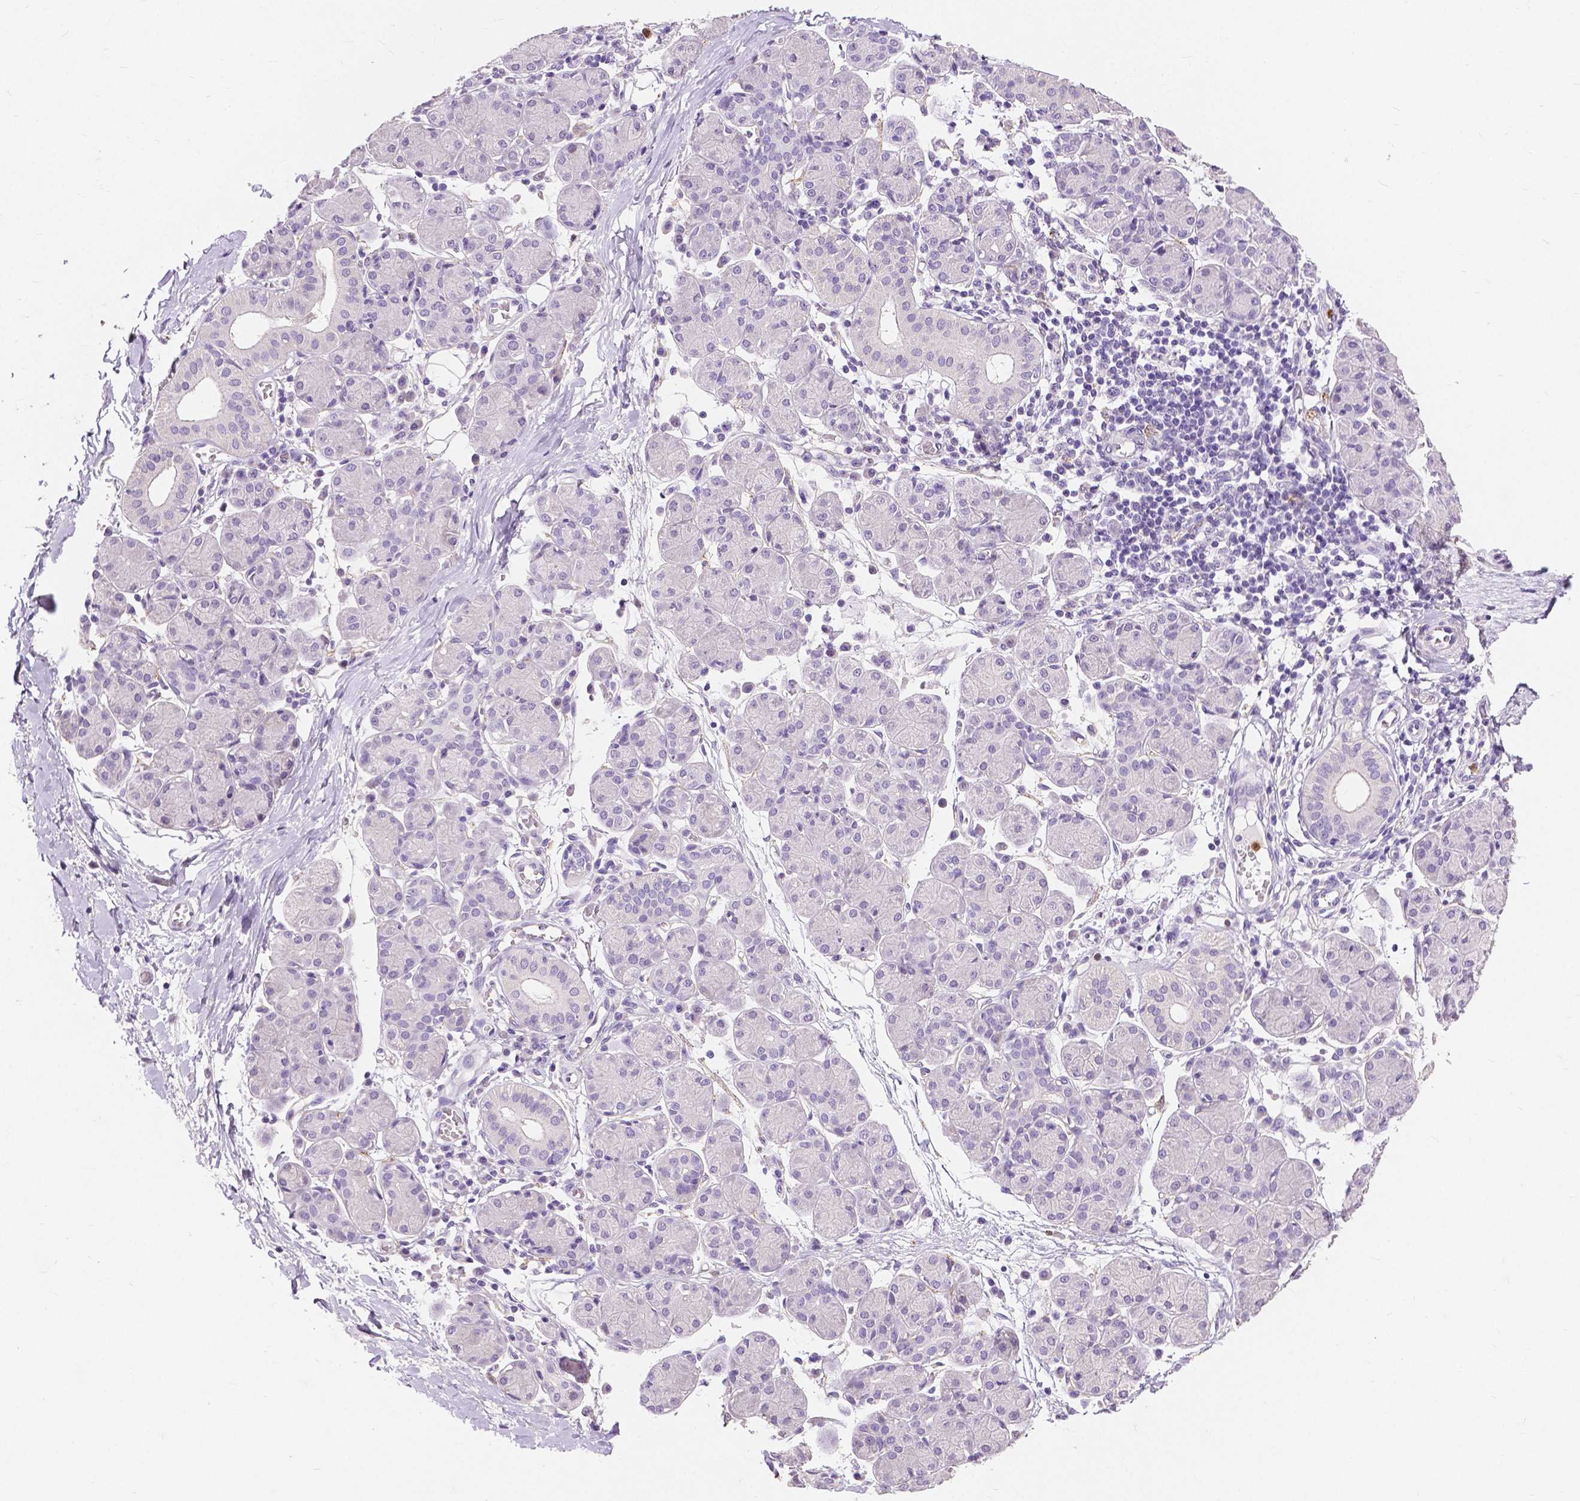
{"staining": {"intensity": "negative", "quantity": "none", "location": "none"}, "tissue": "salivary gland", "cell_type": "Glandular cells", "image_type": "normal", "snomed": [{"axis": "morphology", "description": "Normal tissue, NOS"}, {"axis": "morphology", "description": "Inflammation, NOS"}, {"axis": "topography", "description": "Lymph node"}, {"axis": "topography", "description": "Salivary gland"}], "caption": "Immunohistochemistry (IHC) histopathology image of normal salivary gland stained for a protein (brown), which shows no staining in glandular cells. (Brightfield microscopy of DAB IHC at high magnification).", "gene": "CXCR2", "patient": {"sex": "male", "age": 3}}